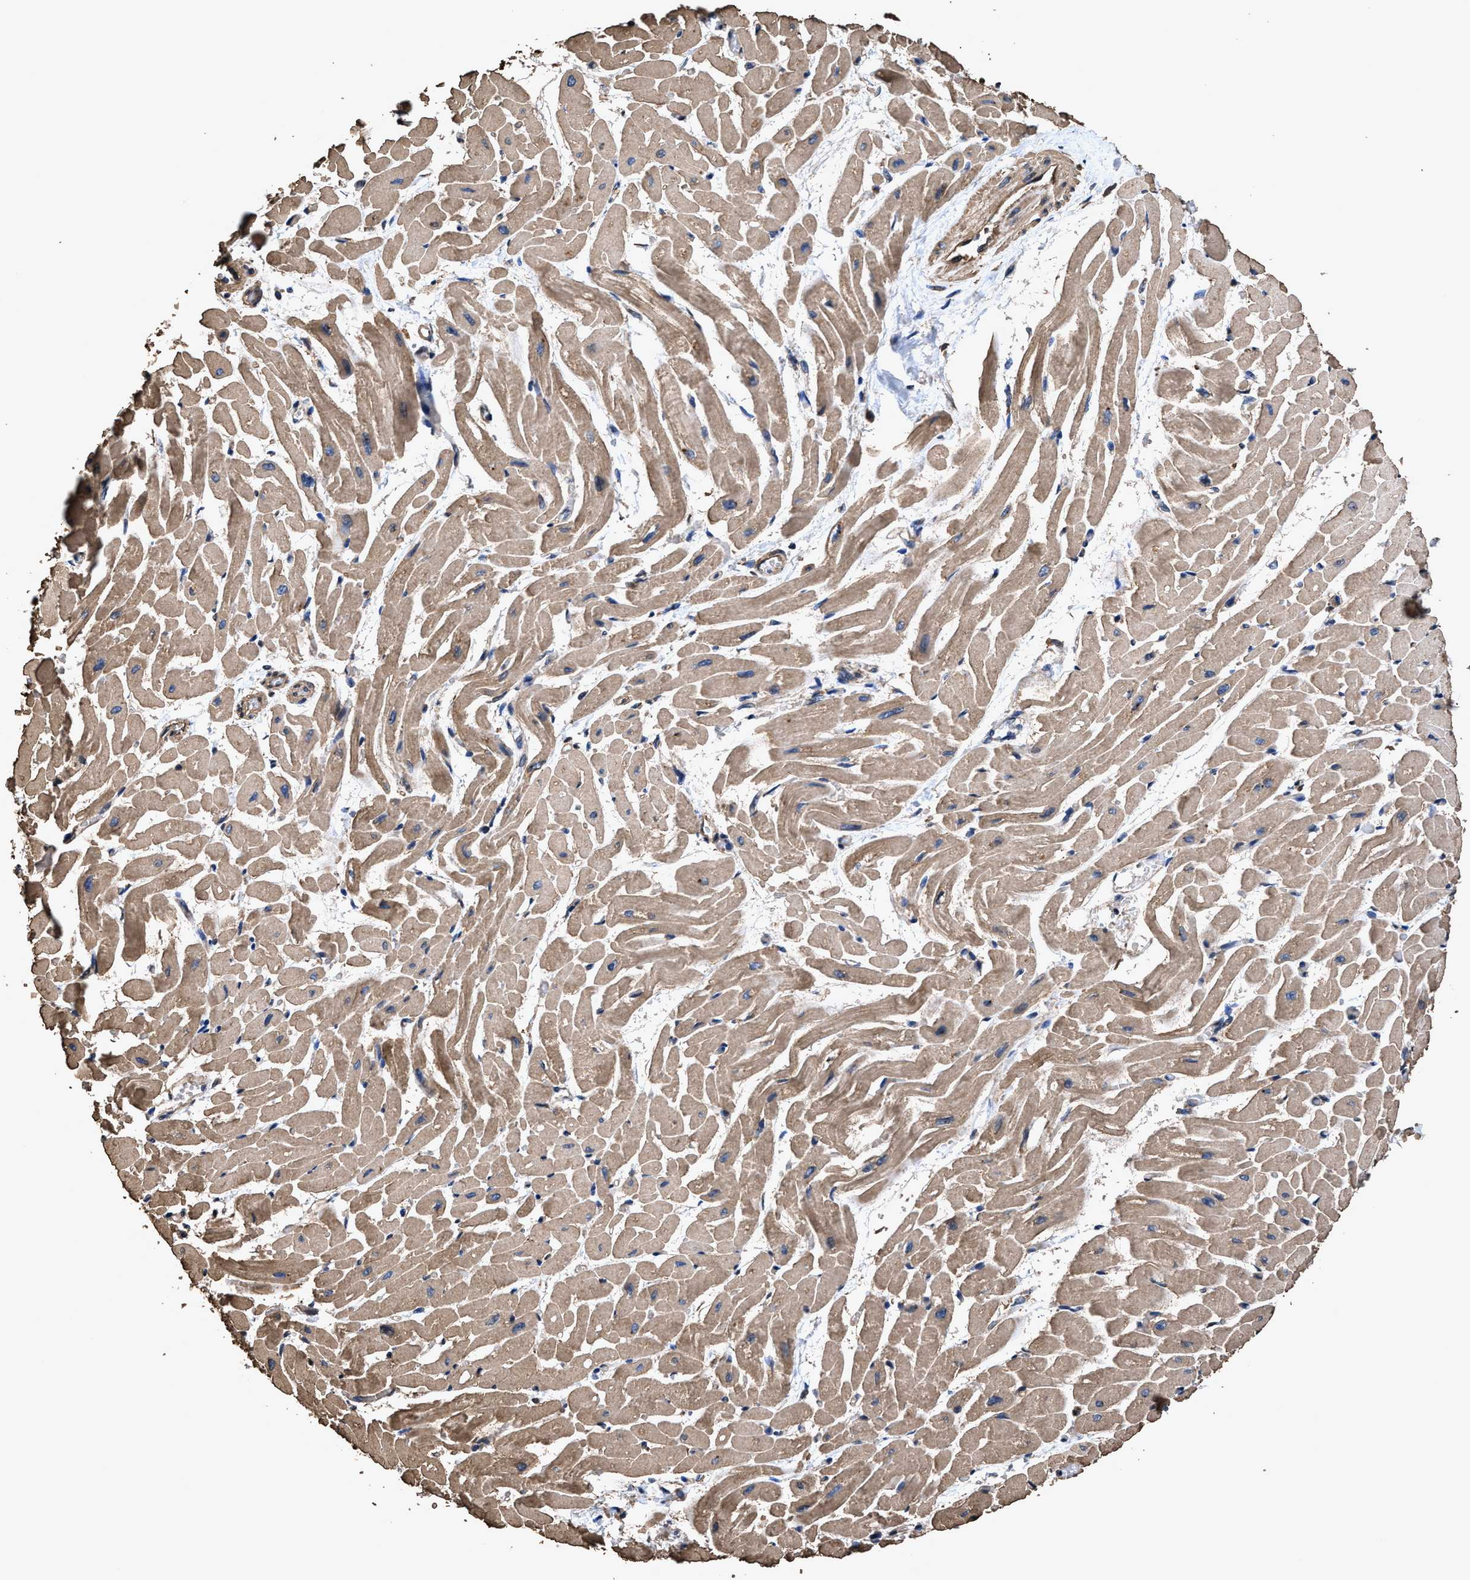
{"staining": {"intensity": "moderate", "quantity": ">75%", "location": "cytoplasmic/membranous"}, "tissue": "heart muscle", "cell_type": "Cardiomyocytes", "image_type": "normal", "snomed": [{"axis": "morphology", "description": "Normal tissue, NOS"}, {"axis": "topography", "description": "Heart"}], "caption": "Immunohistochemistry (IHC) staining of benign heart muscle, which displays medium levels of moderate cytoplasmic/membranous expression in approximately >75% of cardiomyocytes indicating moderate cytoplasmic/membranous protein positivity. The staining was performed using DAB (brown) for protein detection and nuclei were counterstained in hematoxylin (blue).", "gene": "ZMYND19", "patient": {"sex": "male", "age": 45}}